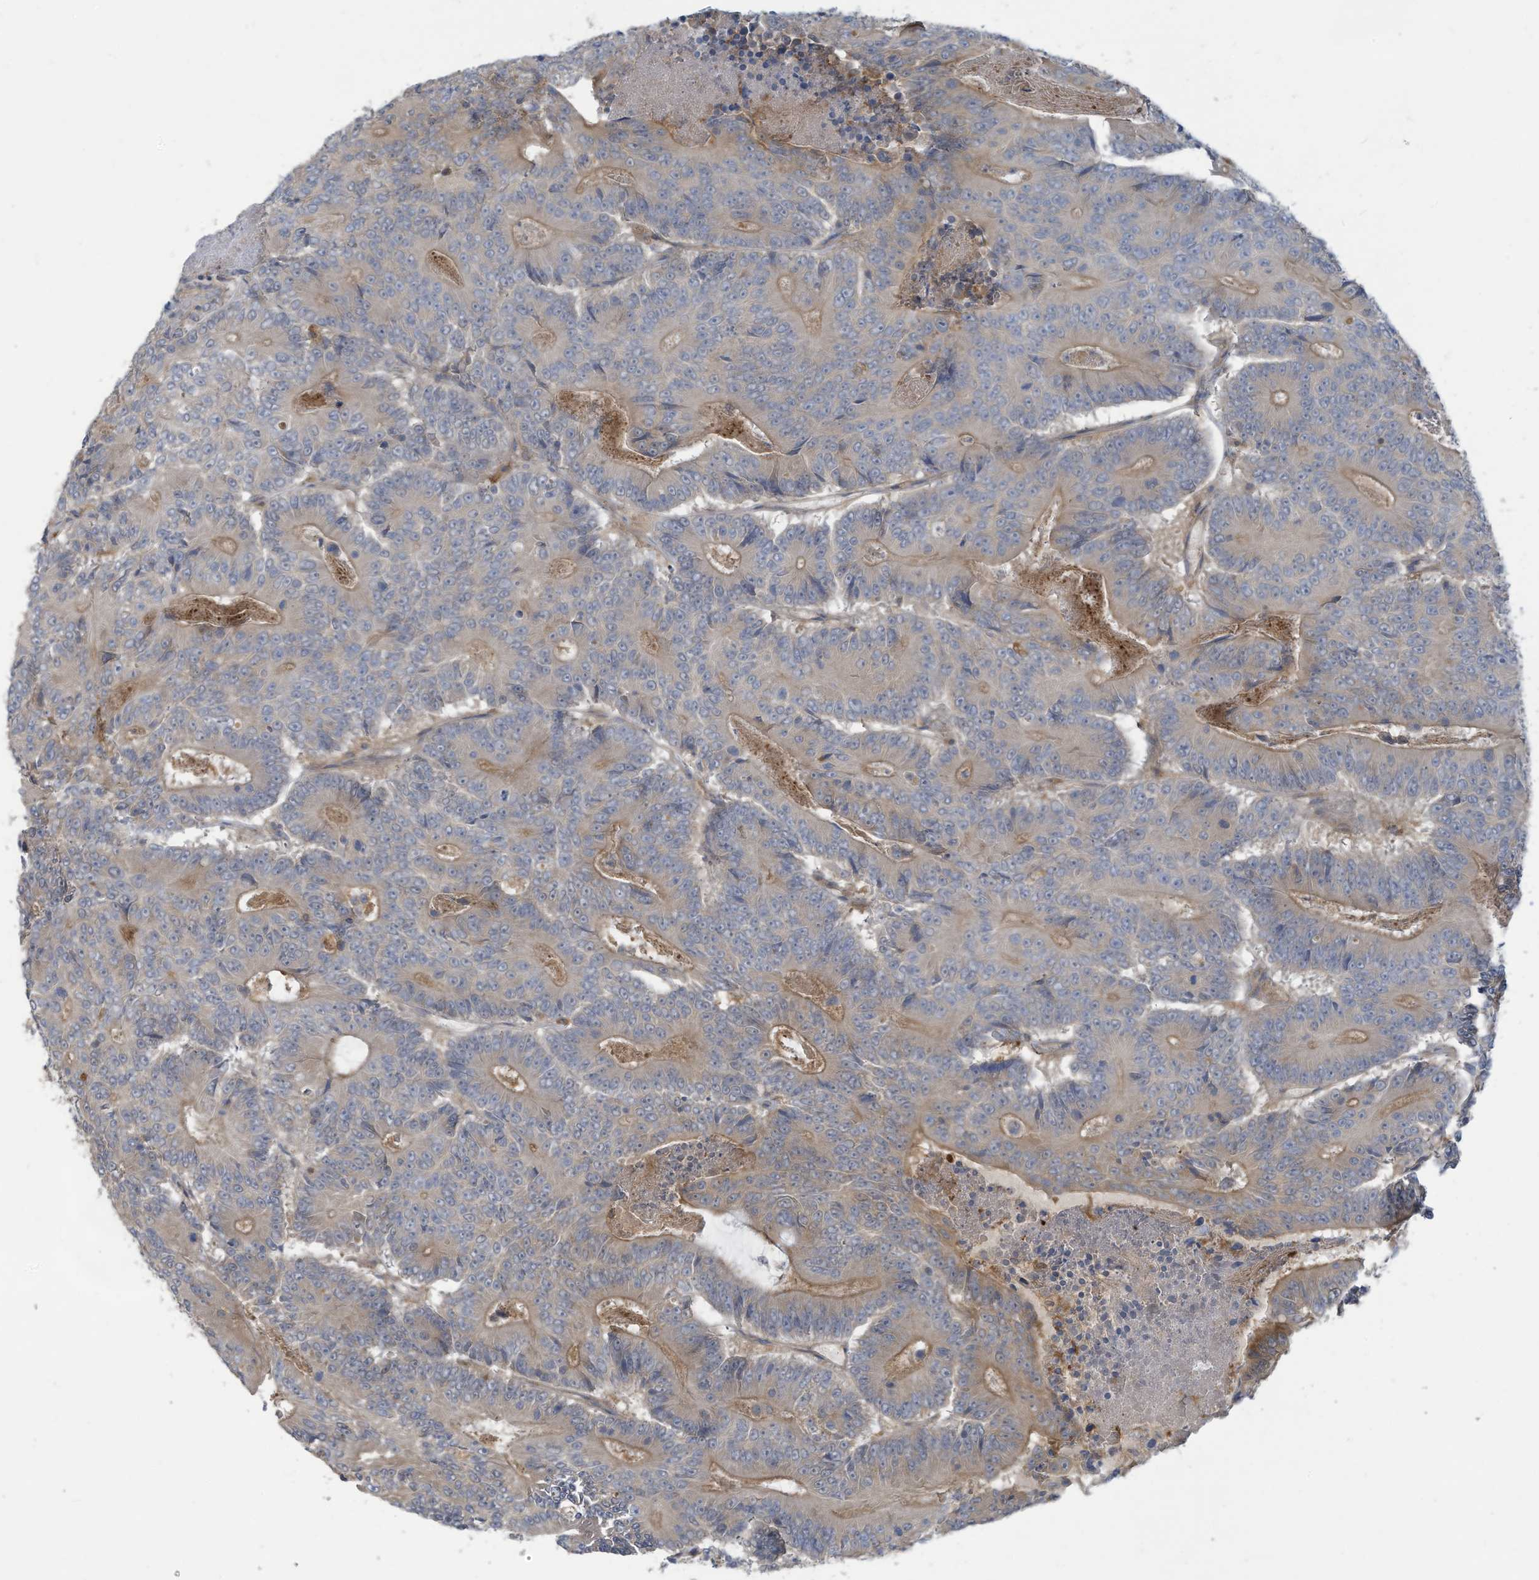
{"staining": {"intensity": "moderate", "quantity": "<25%", "location": "cytoplasmic/membranous"}, "tissue": "colorectal cancer", "cell_type": "Tumor cells", "image_type": "cancer", "snomed": [{"axis": "morphology", "description": "Adenocarcinoma, NOS"}, {"axis": "topography", "description": "Colon"}], "caption": "Tumor cells exhibit moderate cytoplasmic/membranous staining in about <25% of cells in colorectal cancer (adenocarcinoma).", "gene": "ADI1", "patient": {"sex": "male", "age": 83}}